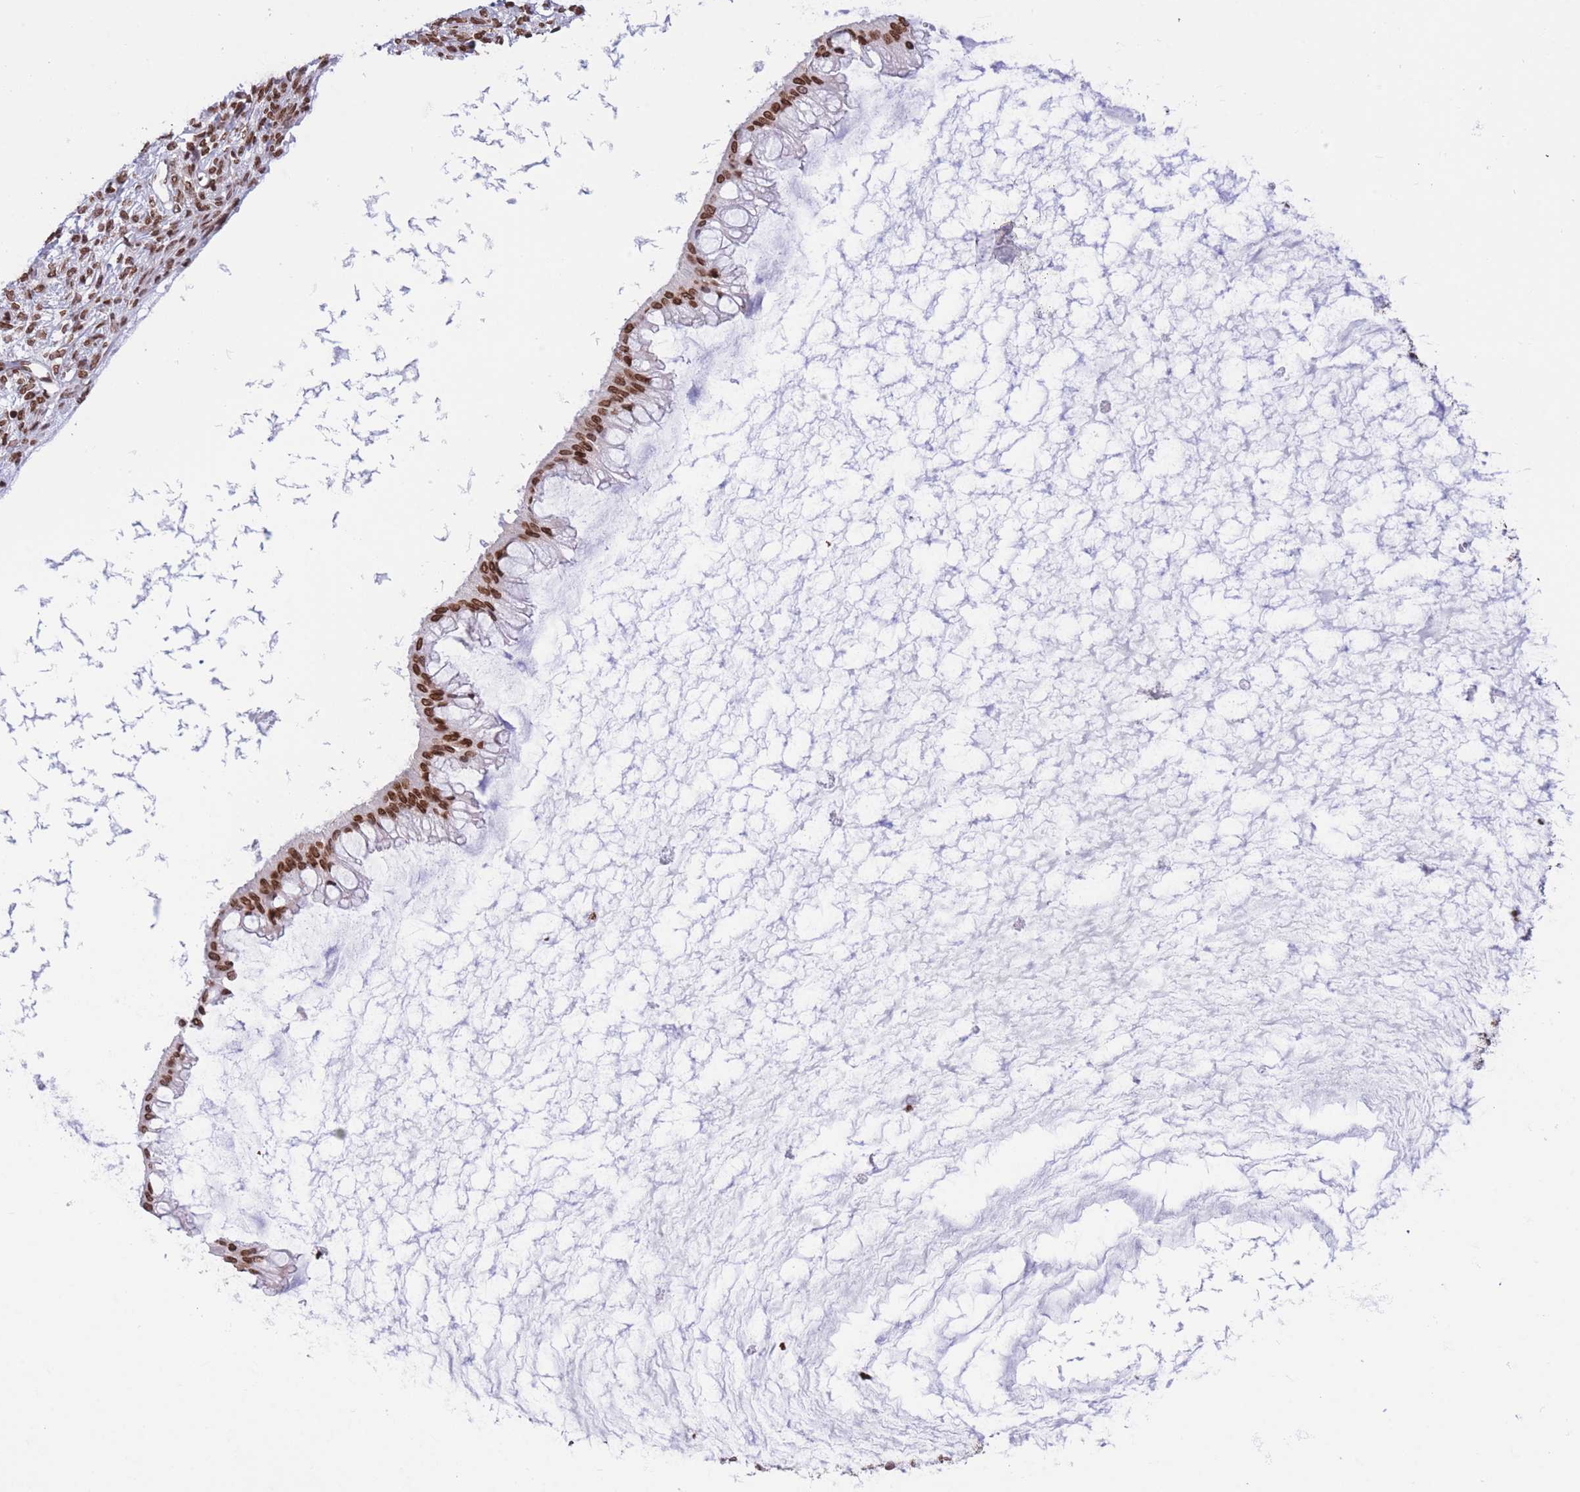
{"staining": {"intensity": "strong", "quantity": ">75%", "location": "nuclear"}, "tissue": "ovarian cancer", "cell_type": "Tumor cells", "image_type": "cancer", "snomed": [{"axis": "morphology", "description": "Cystadenocarcinoma, mucinous, NOS"}, {"axis": "topography", "description": "Ovary"}], "caption": "Mucinous cystadenocarcinoma (ovarian) stained with immunohistochemistry reveals strong nuclear expression in approximately >75% of tumor cells.", "gene": "H2BC11", "patient": {"sex": "female", "age": 73}}